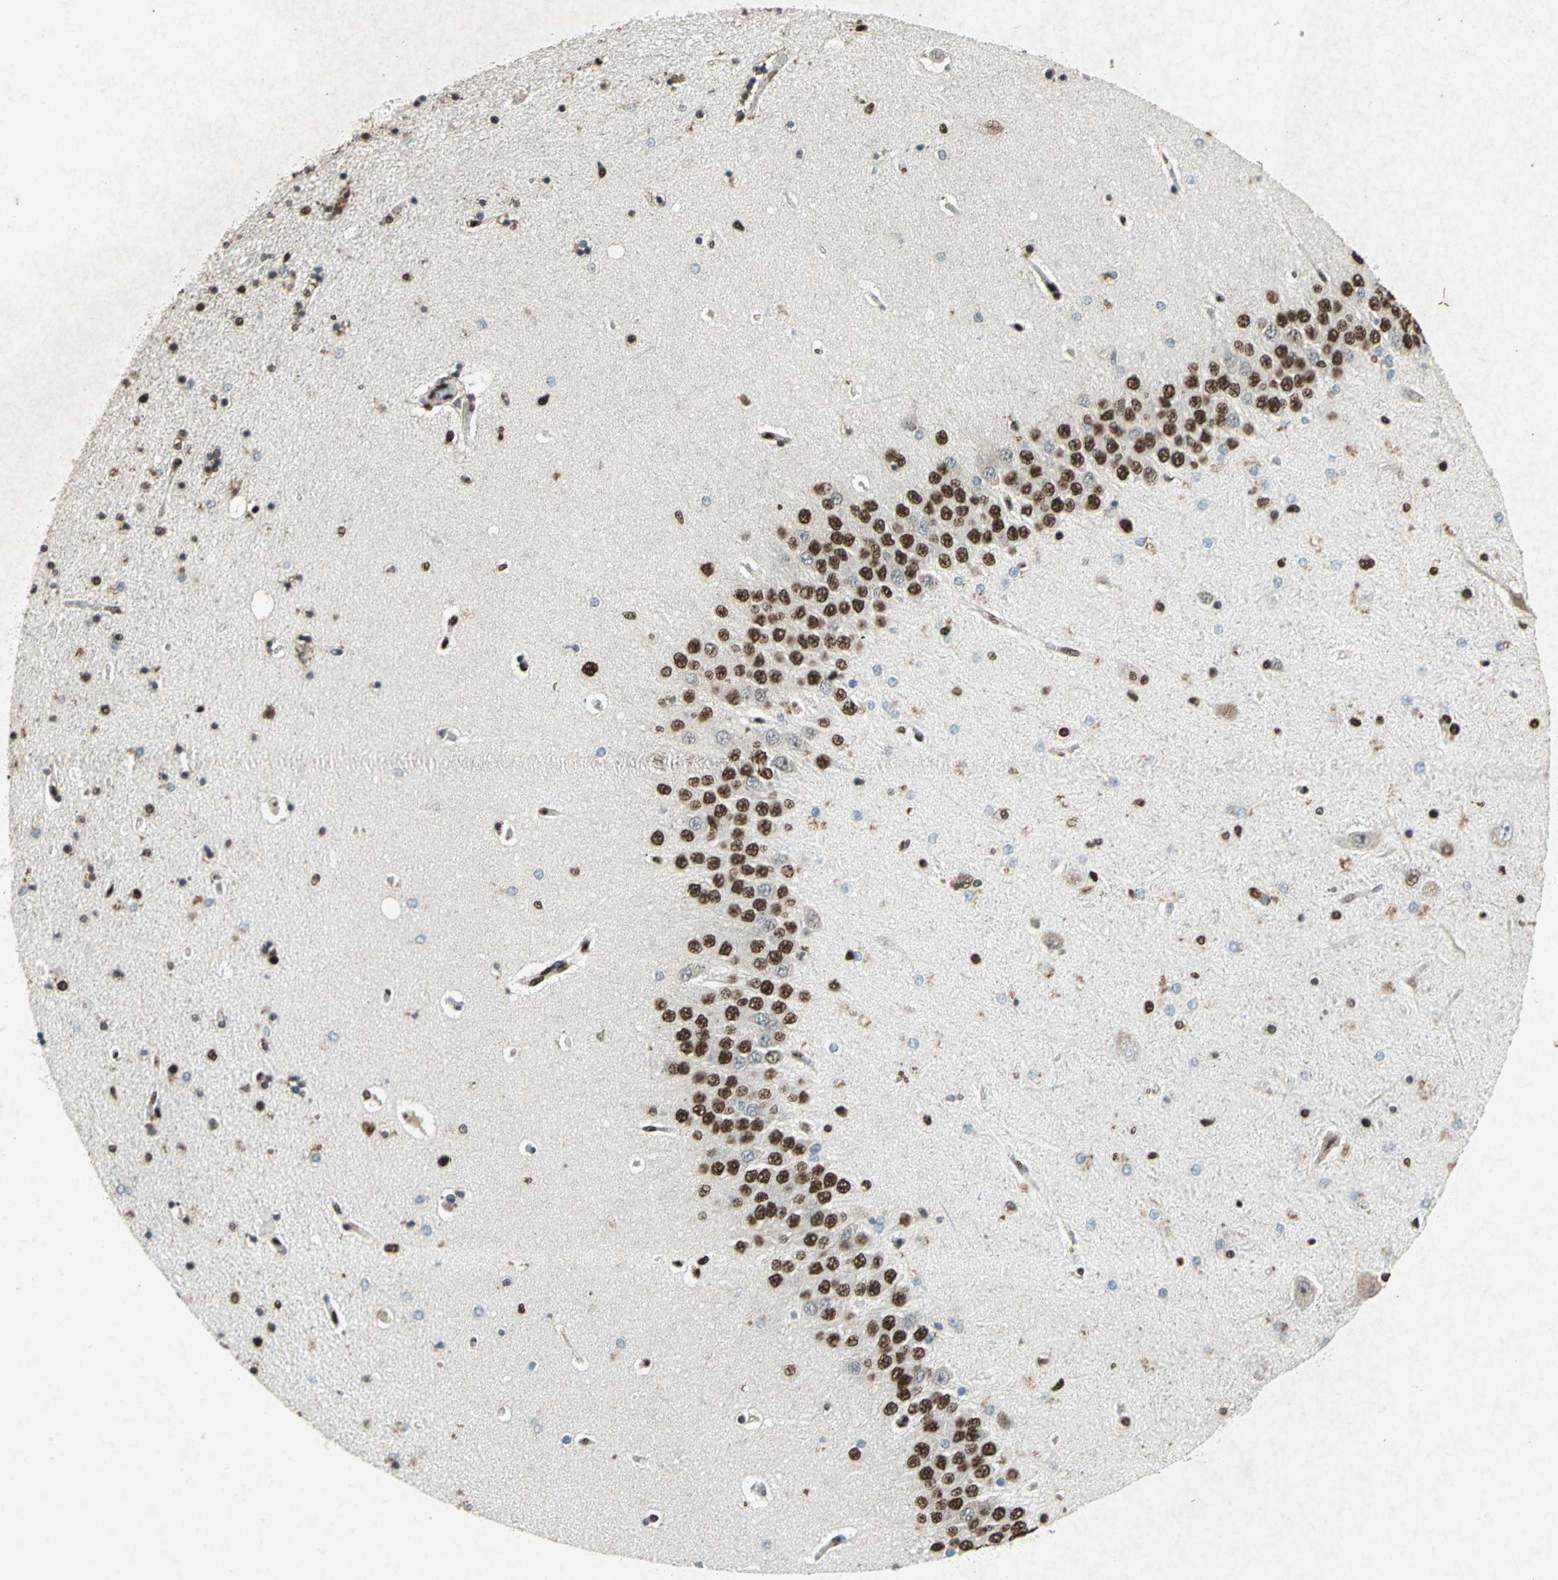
{"staining": {"intensity": "strong", "quantity": ">75%", "location": "nuclear"}, "tissue": "hippocampus", "cell_type": "Glial cells", "image_type": "normal", "snomed": [{"axis": "morphology", "description": "Normal tissue, NOS"}, {"axis": "topography", "description": "Hippocampus"}], "caption": "Immunohistochemistry staining of normal hippocampus, which displays high levels of strong nuclear staining in approximately >75% of glial cells indicating strong nuclear protein positivity. The staining was performed using DAB (brown) for protein detection and nuclei were counterstained in hematoxylin (blue).", "gene": "ANP32A", "patient": {"sex": "female", "age": 54}}